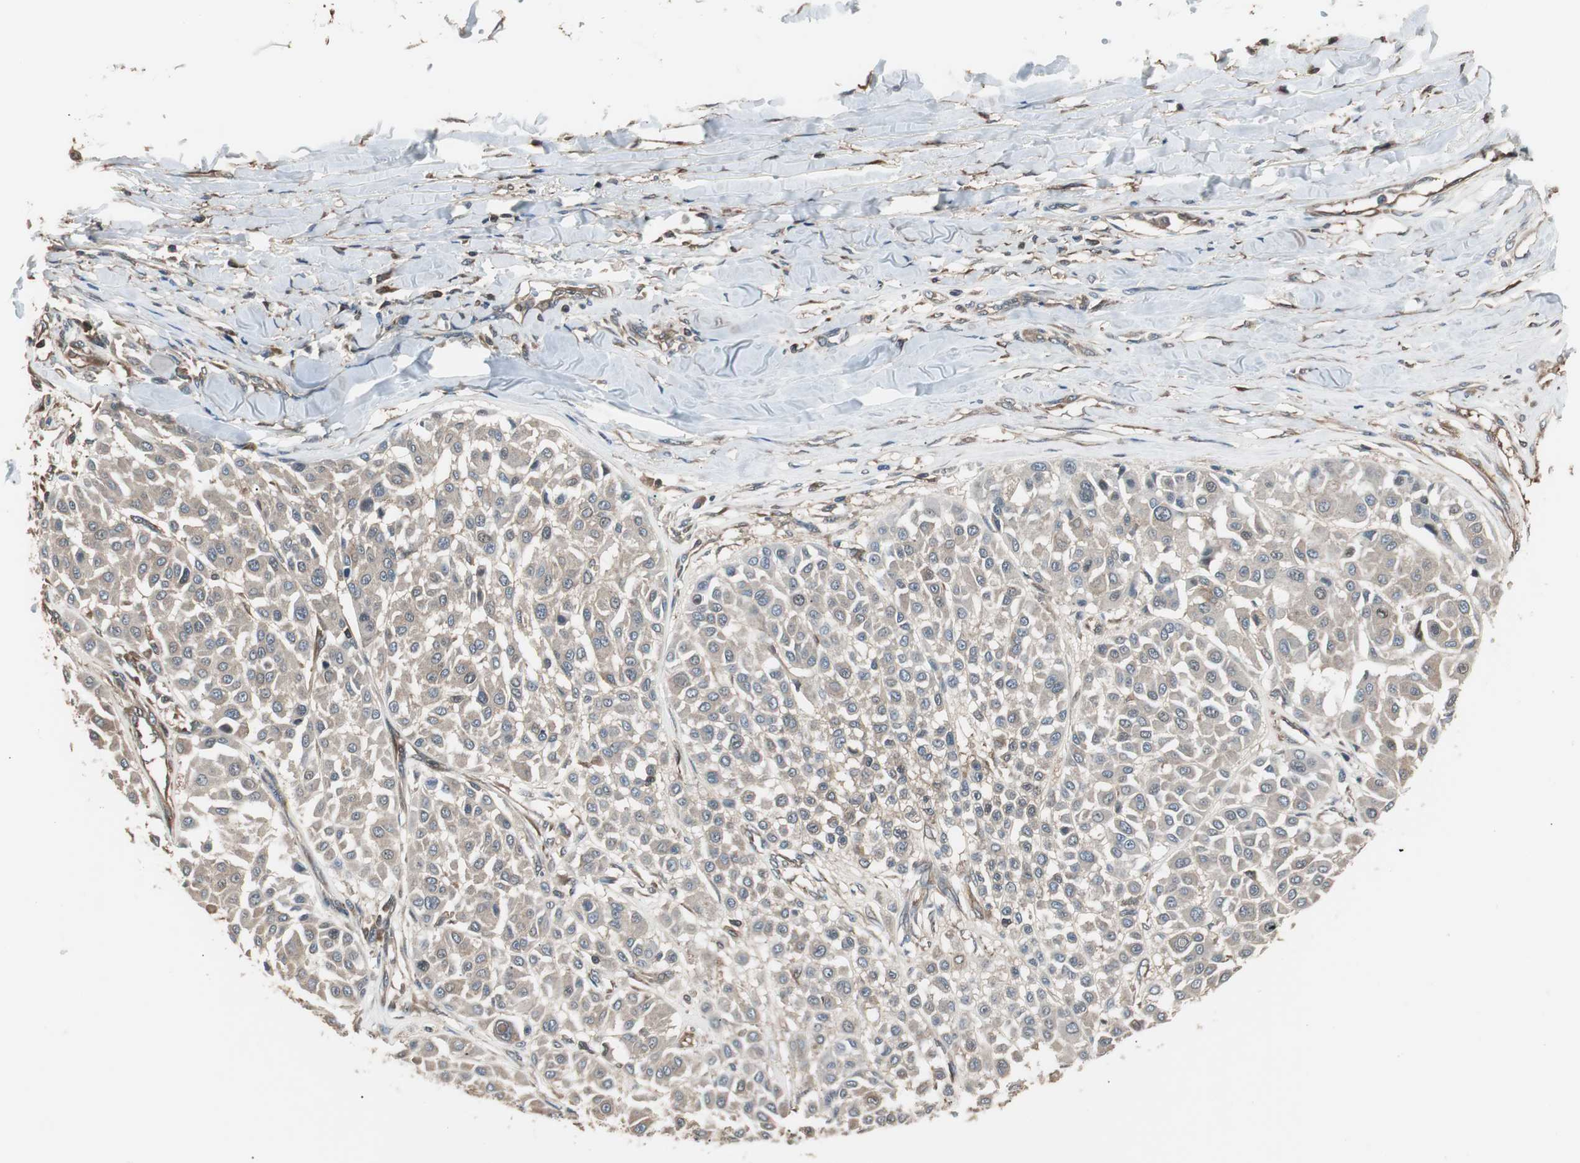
{"staining": {"intensity": "weak", "quantity": ">75%", "location": "cytoplasmic/membranous"}, "tissue": "melanoma", "cell_type": "Tumor cells", "image_type": "cancer", "snomed": [{"axis": "morphology", "description": "Malignant melanoma, Metastatic site"}, {"axis": "topography", "description": "Soft tissue"}], "caption": "High-magnification brightfield microscopy of melanoma stained with DAB (3,3'-diaminobenzidine) (brown) and counterstained with hematoxylin (blue). tumor cells exhibit weak cytoplasmic/membranous expression is seen in about>75% of cells.", "gene": "CAPNS1", "patient": {"sex": "male", "age": 41}}